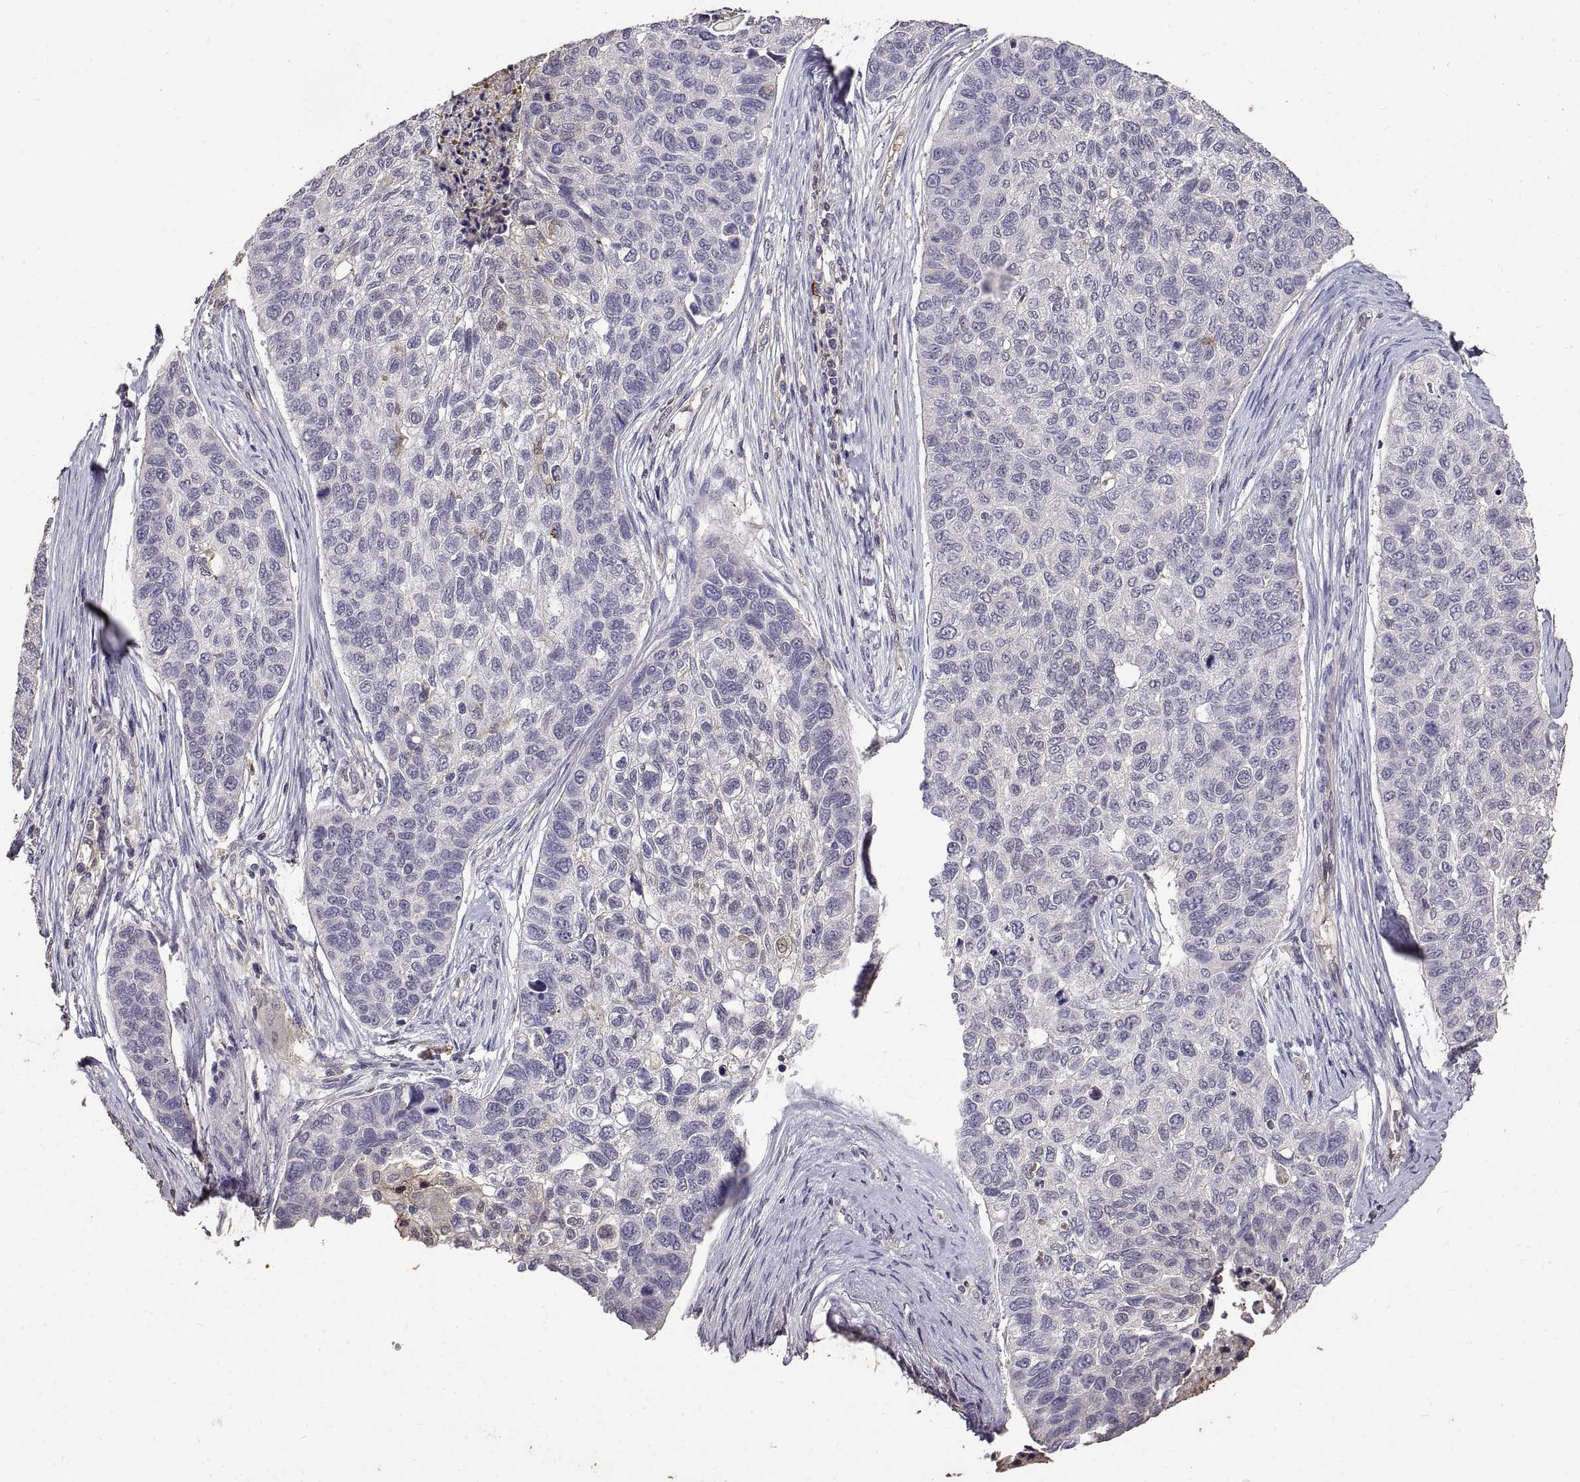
{"staining": {"intensity": "negative", "quantity": "none", "location": "none"}, "tissue": "lung cancer", "cell_type": "Tumor cells", "image_type": "cancer", "snomed": [{"axis": "morphology", "description": "Squamous cell carcinoma, NOS"}, {"axis": "topography", "description": "Lung"}], "caption": "The immunohistochemistry (IHC) micrograph has no significant positivity in tumor cells of lung squamous cell carcinoma tissue.", "gene": "PEA15", "patient": {"sex": "male", "age": 69}}